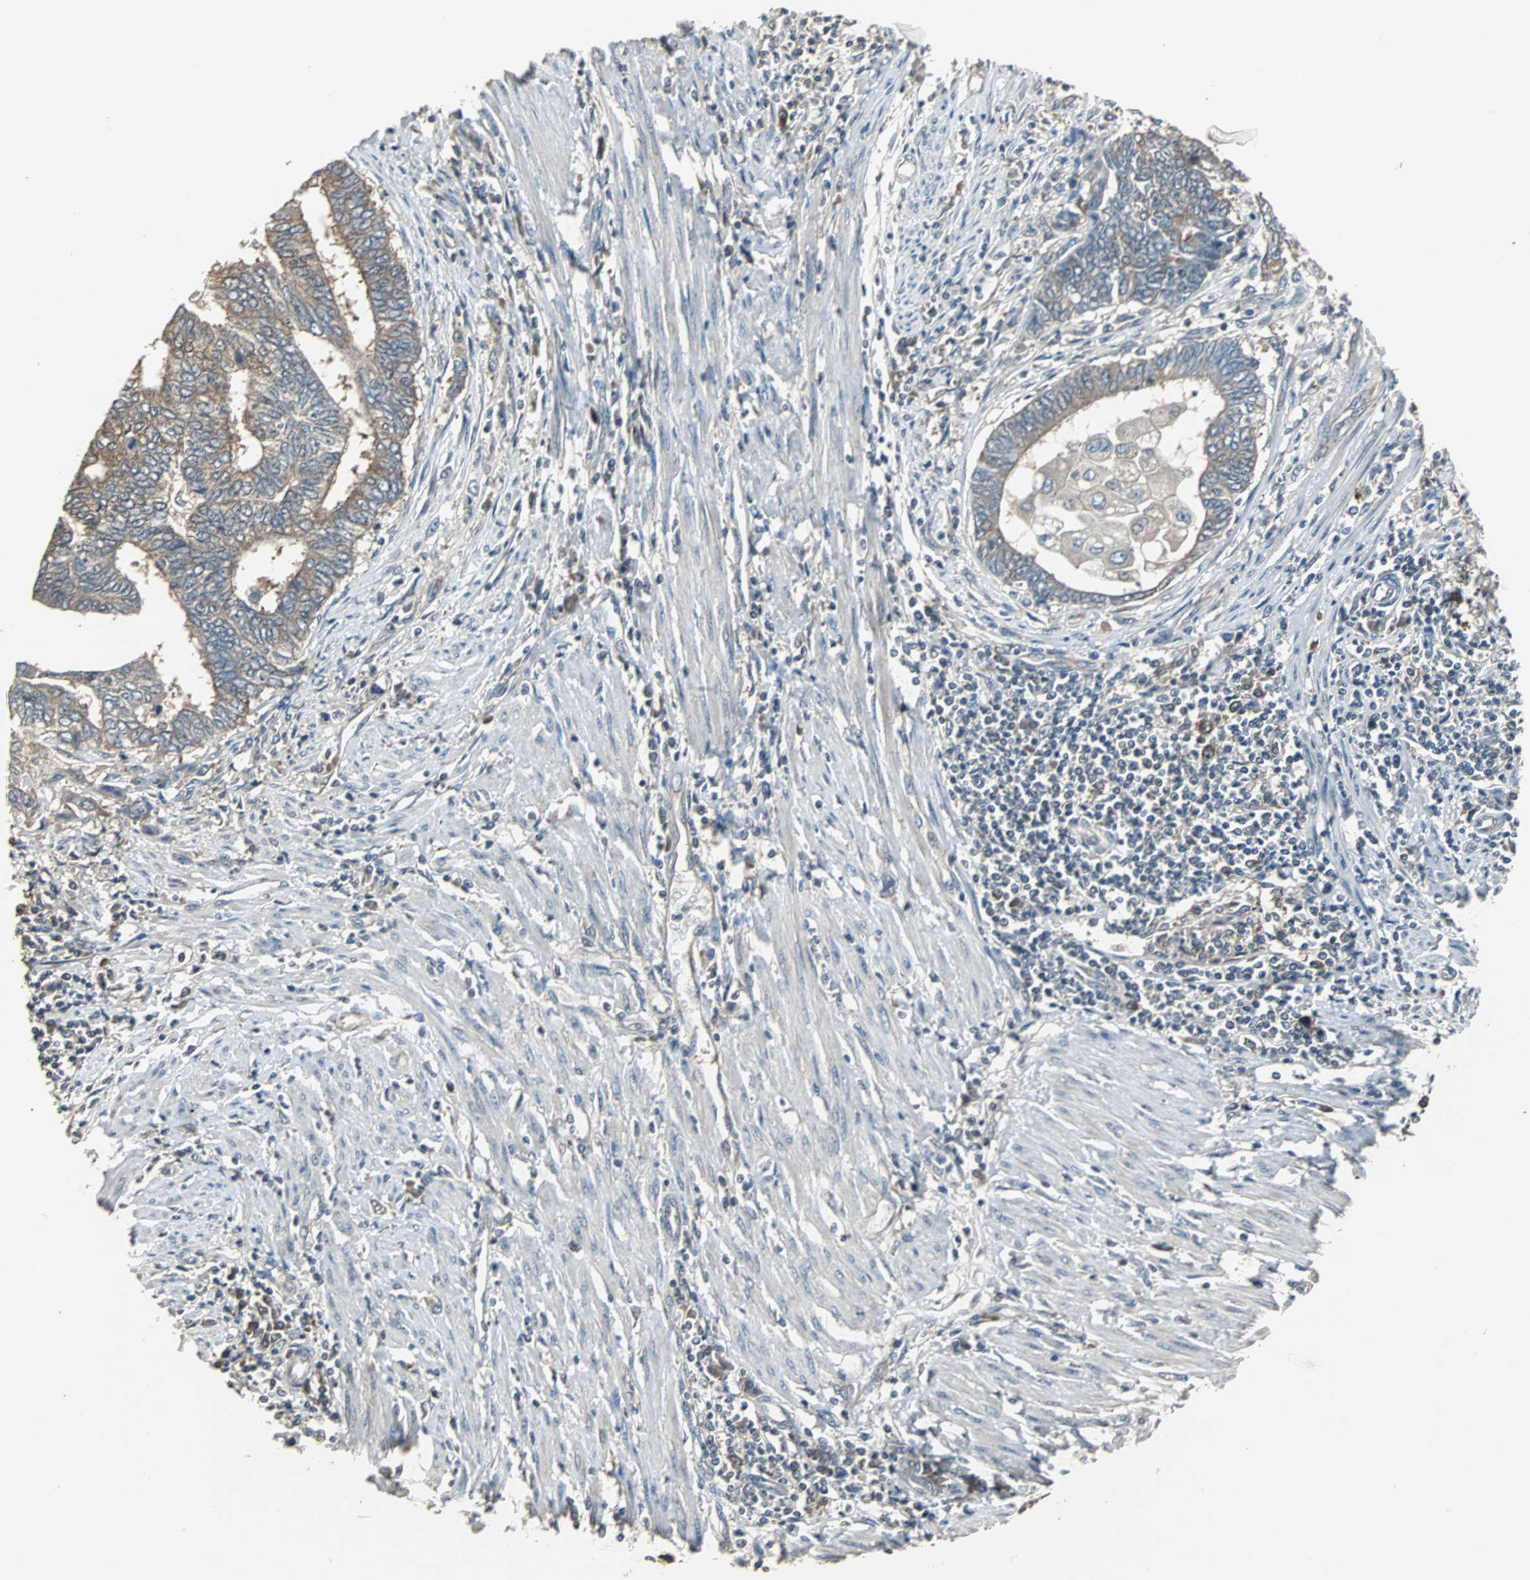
{"staining": {"intensity": "moderate", "quantity": "<25%", "location": "cytoplasmic/membranous"}, "tissue": "endometrial cancer", "cell_type": "Tumor cells", "image_type": "cancer", "snomed": [{"axis": "morphology", "description": "Adenocarcinoma, NOS"}, {"axis": "topography", "description": "Uterus"}, {"axis": "topography", "description": "Endometrium"}], "caption": "Tumor cells show low levels of moderate cytoplasmic/membranous staining in approximately <25% of cells in adenocarcinoma (endometrial).", "gene": "ABHD2", "patient": {"sex": "female", "age": 70}}